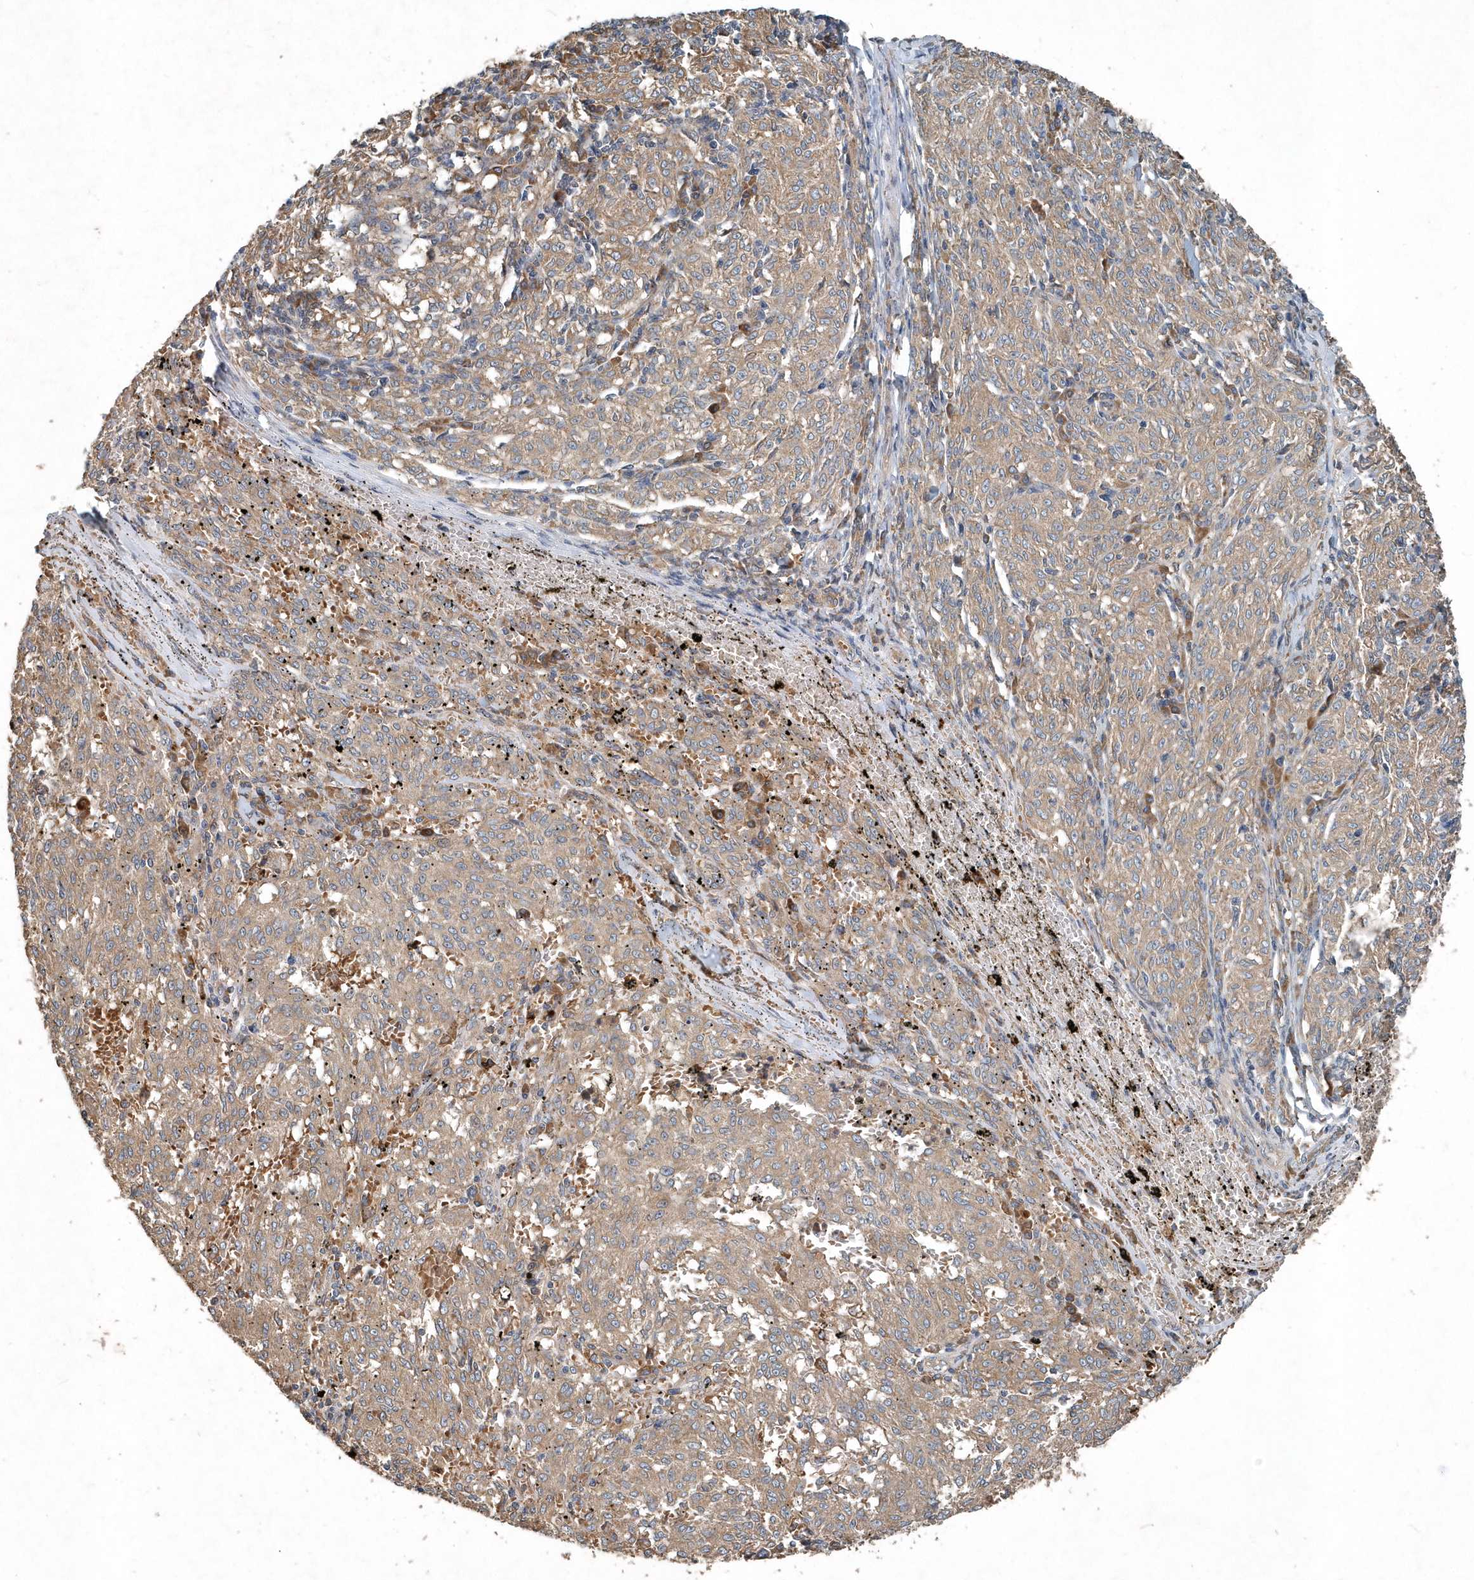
{"staining": {"intensity": "weak", "quantity": ">75%", "location": "cytoplasmic/membranous"}, "tissue": "melanoma", "cell_type": "Tumor cells", "image_type": "cancer", "snomed": [{"axis": "morphology", "description": "Malignant melanoma, NOS"}, {"axis": "topography", "description": "Skin"}], "caption": "Immunohistochemical staining of human melanoma shows weak cytoplasmic/membranous protein positivity in about >75% of tumor cells.", "gene": "SCFD2", "patient": {"sex": "female", "age": 72}}